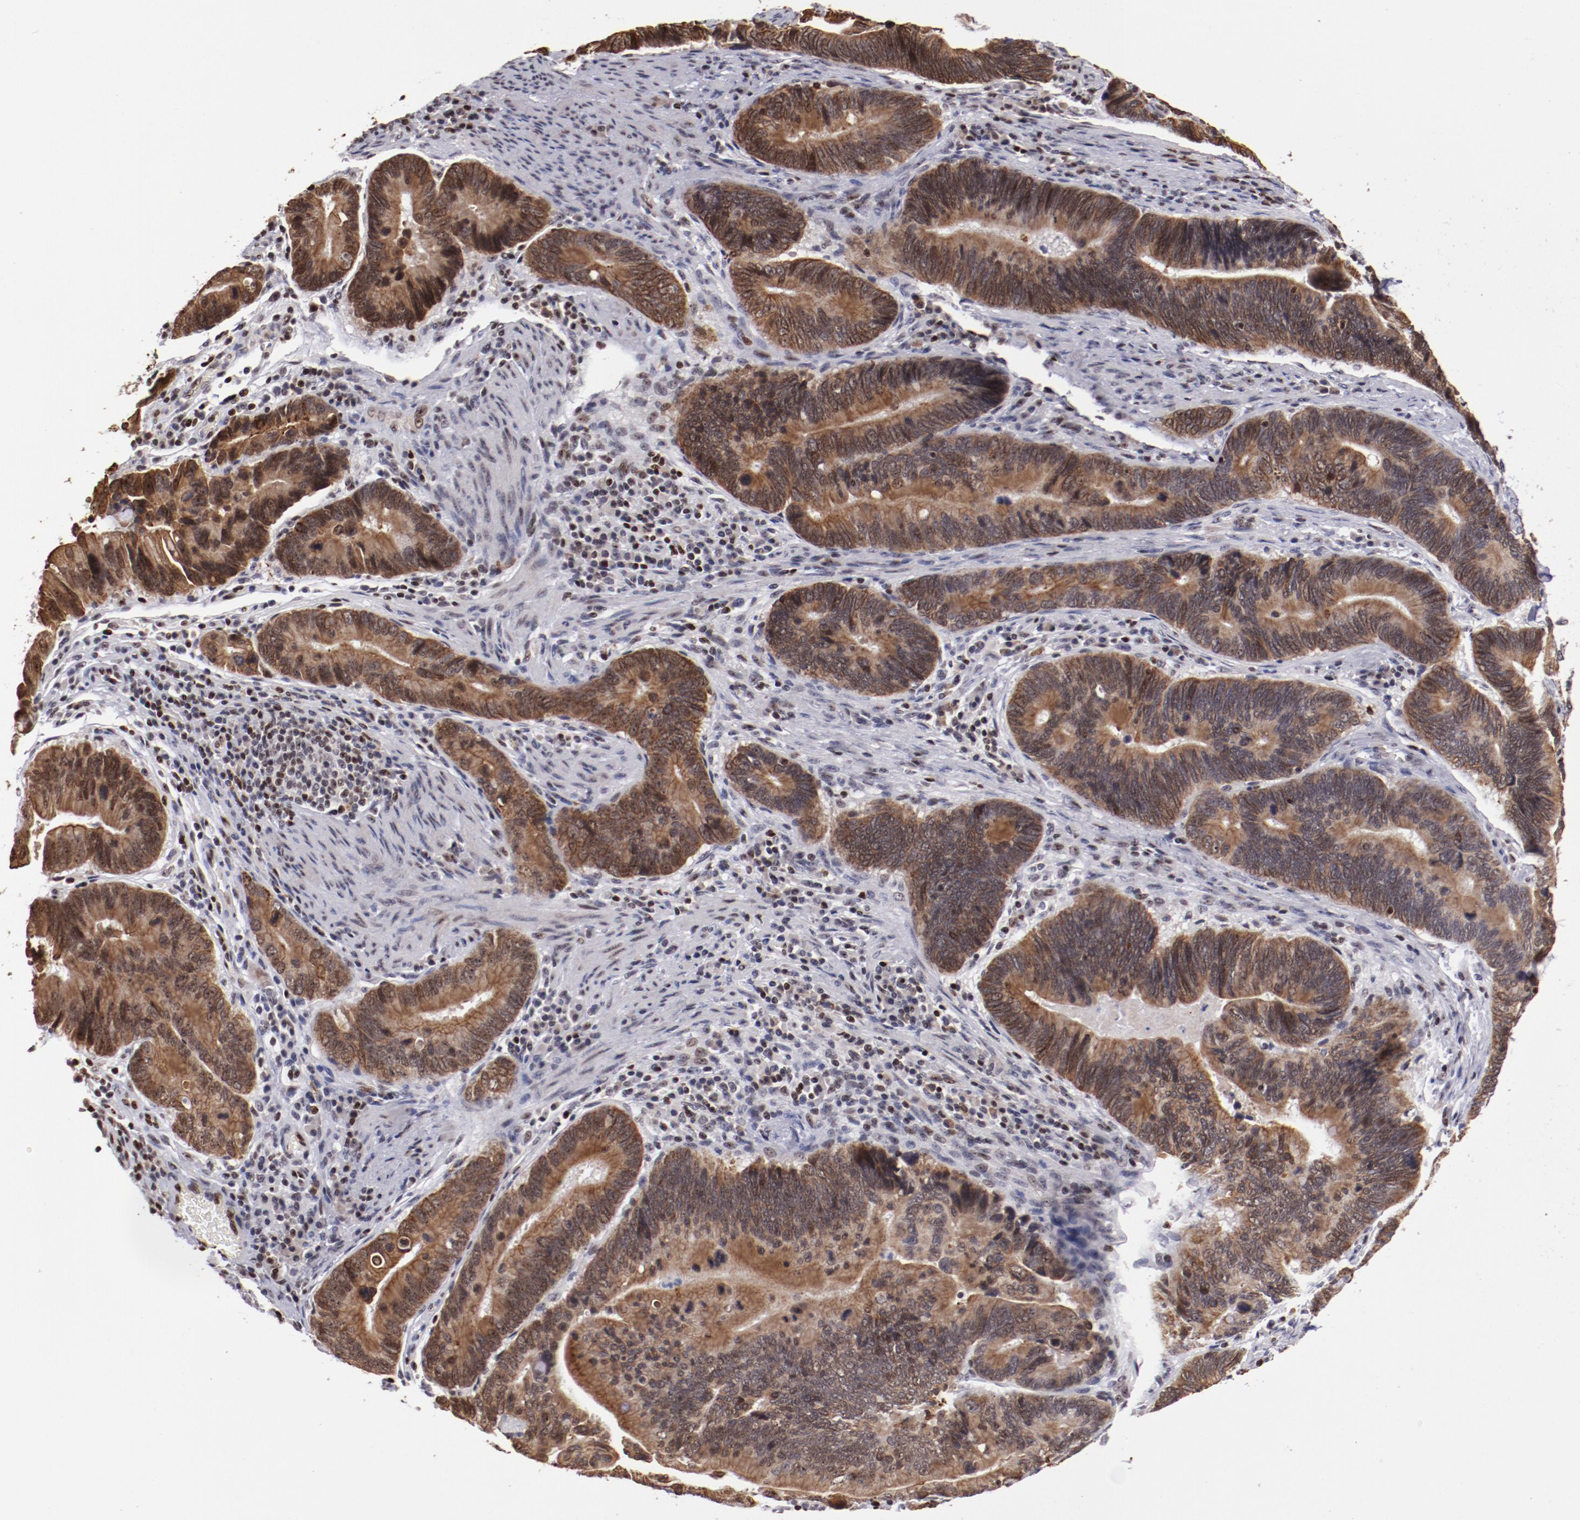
{"staining": {"intensity": "moderate", "quantity": ">75%", "location": "cytoplasmic/membranous,nuclear"}, "tissue": "pancreatic cancer", "cell_type": "Tumor cells", "image_type": "cancer", "snomed": [{"axis": "morphology", "description": "Adenocarcinoma, NOS"}, {"axis": "topography", "description": "Pancreas"}], "caption": "IHC histopathology image of pancreatic adenocarcinoma stained for a protein (brown), which demonstrates medium levels of moderate cytoplasmic/membranous and nuclear staining in approximately >75% of tumor cells.", "gene": "DDX24", "patient": {"sex": "female", "age": 70}}